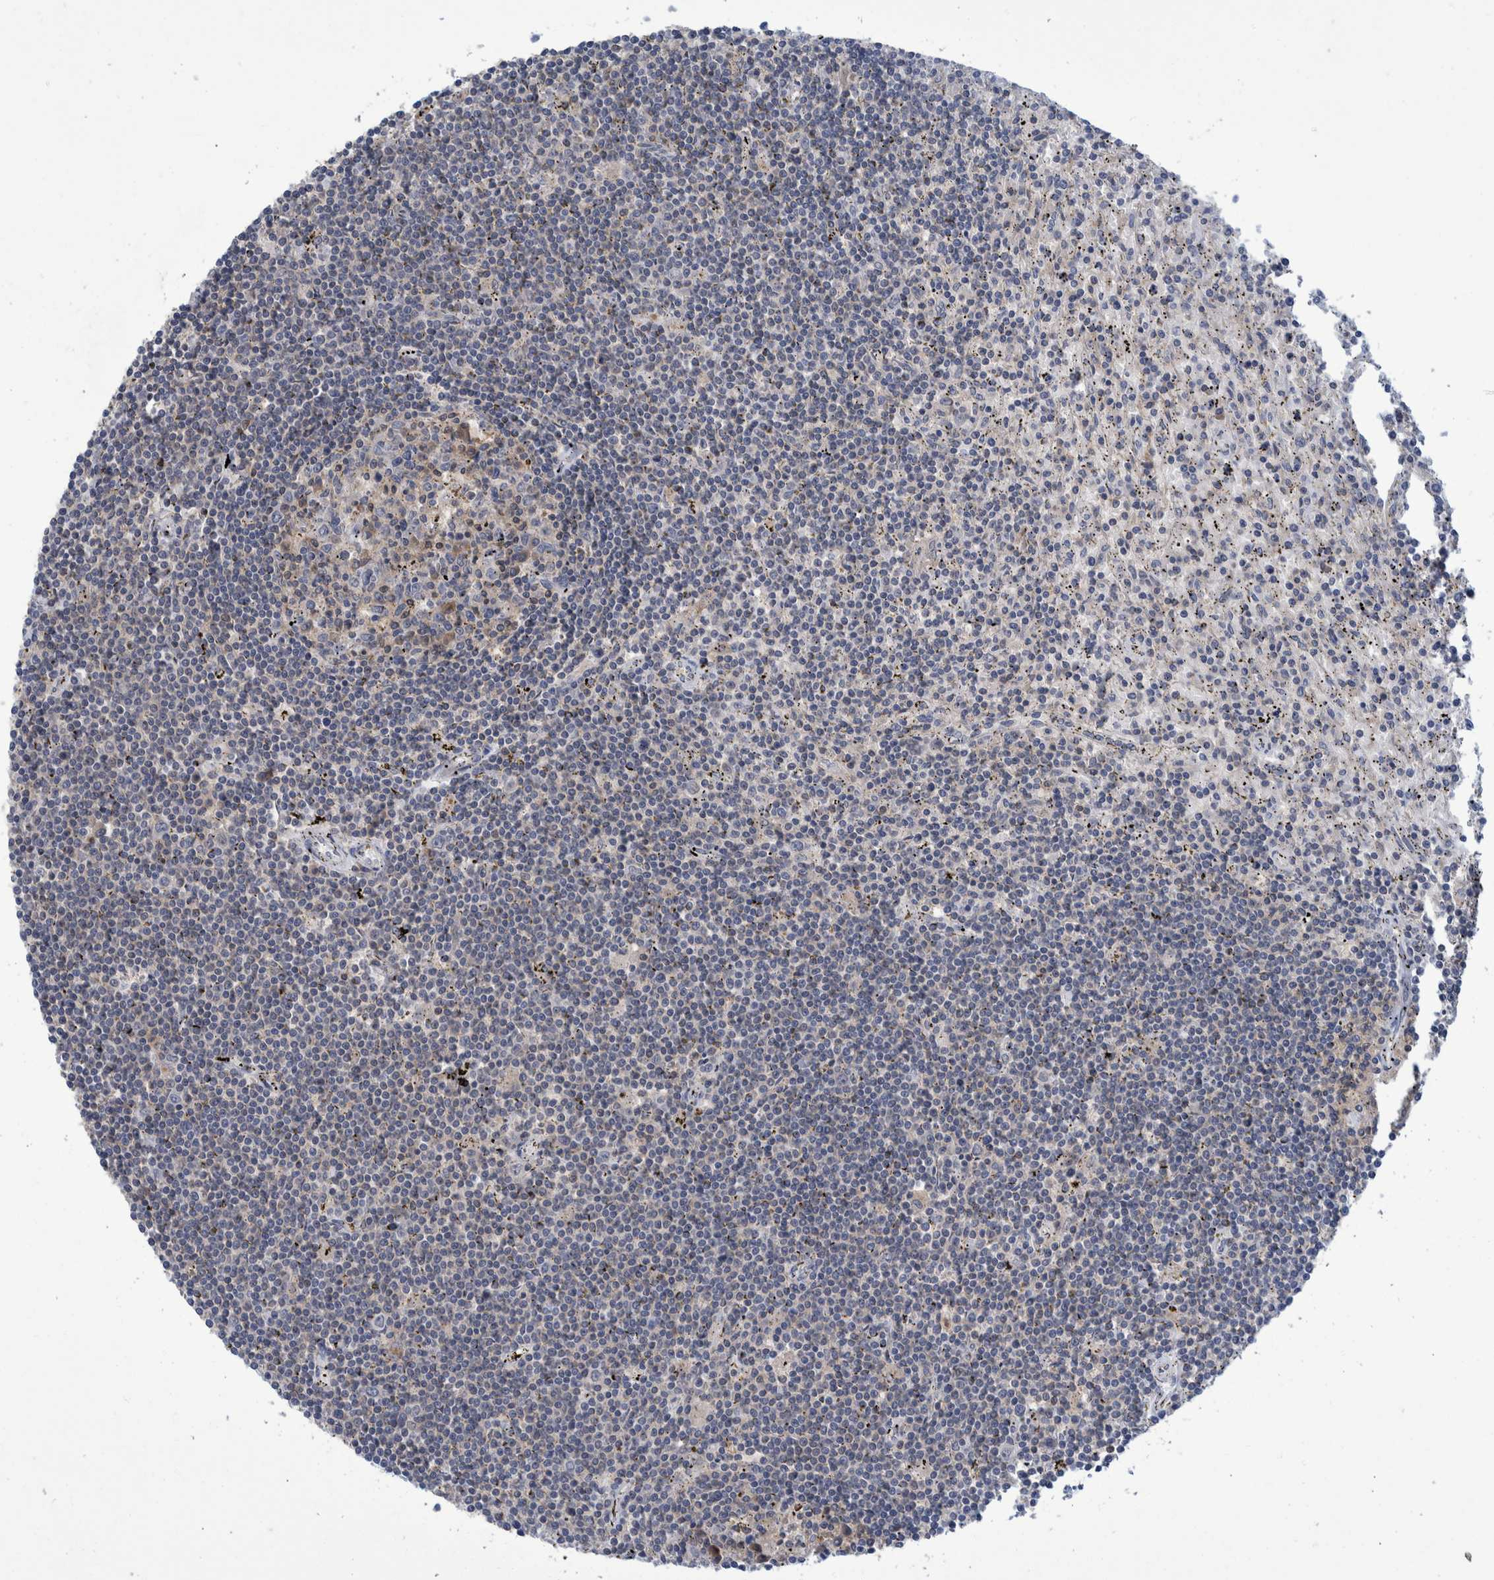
{"staining": {"intensity": "negative", "quantity": "none", "location": "none"}, "tissue": "lymphoma", "cell_type": "Tumor cells", "image_type": "cancer", "snomed": [{"axis": "morphology", "description": "Malignant lymphoma, non-Hodgkin's type, Low grade"}, {"axis": "topography", "description": "Spleen"}], "caption": "This is a photomicrograph of immunohistochemistry staining of lymphoma, which shows no positivity in tumor cells.", "gene": "PCYT2", "patient": {"sex": "male", "age": 76}}